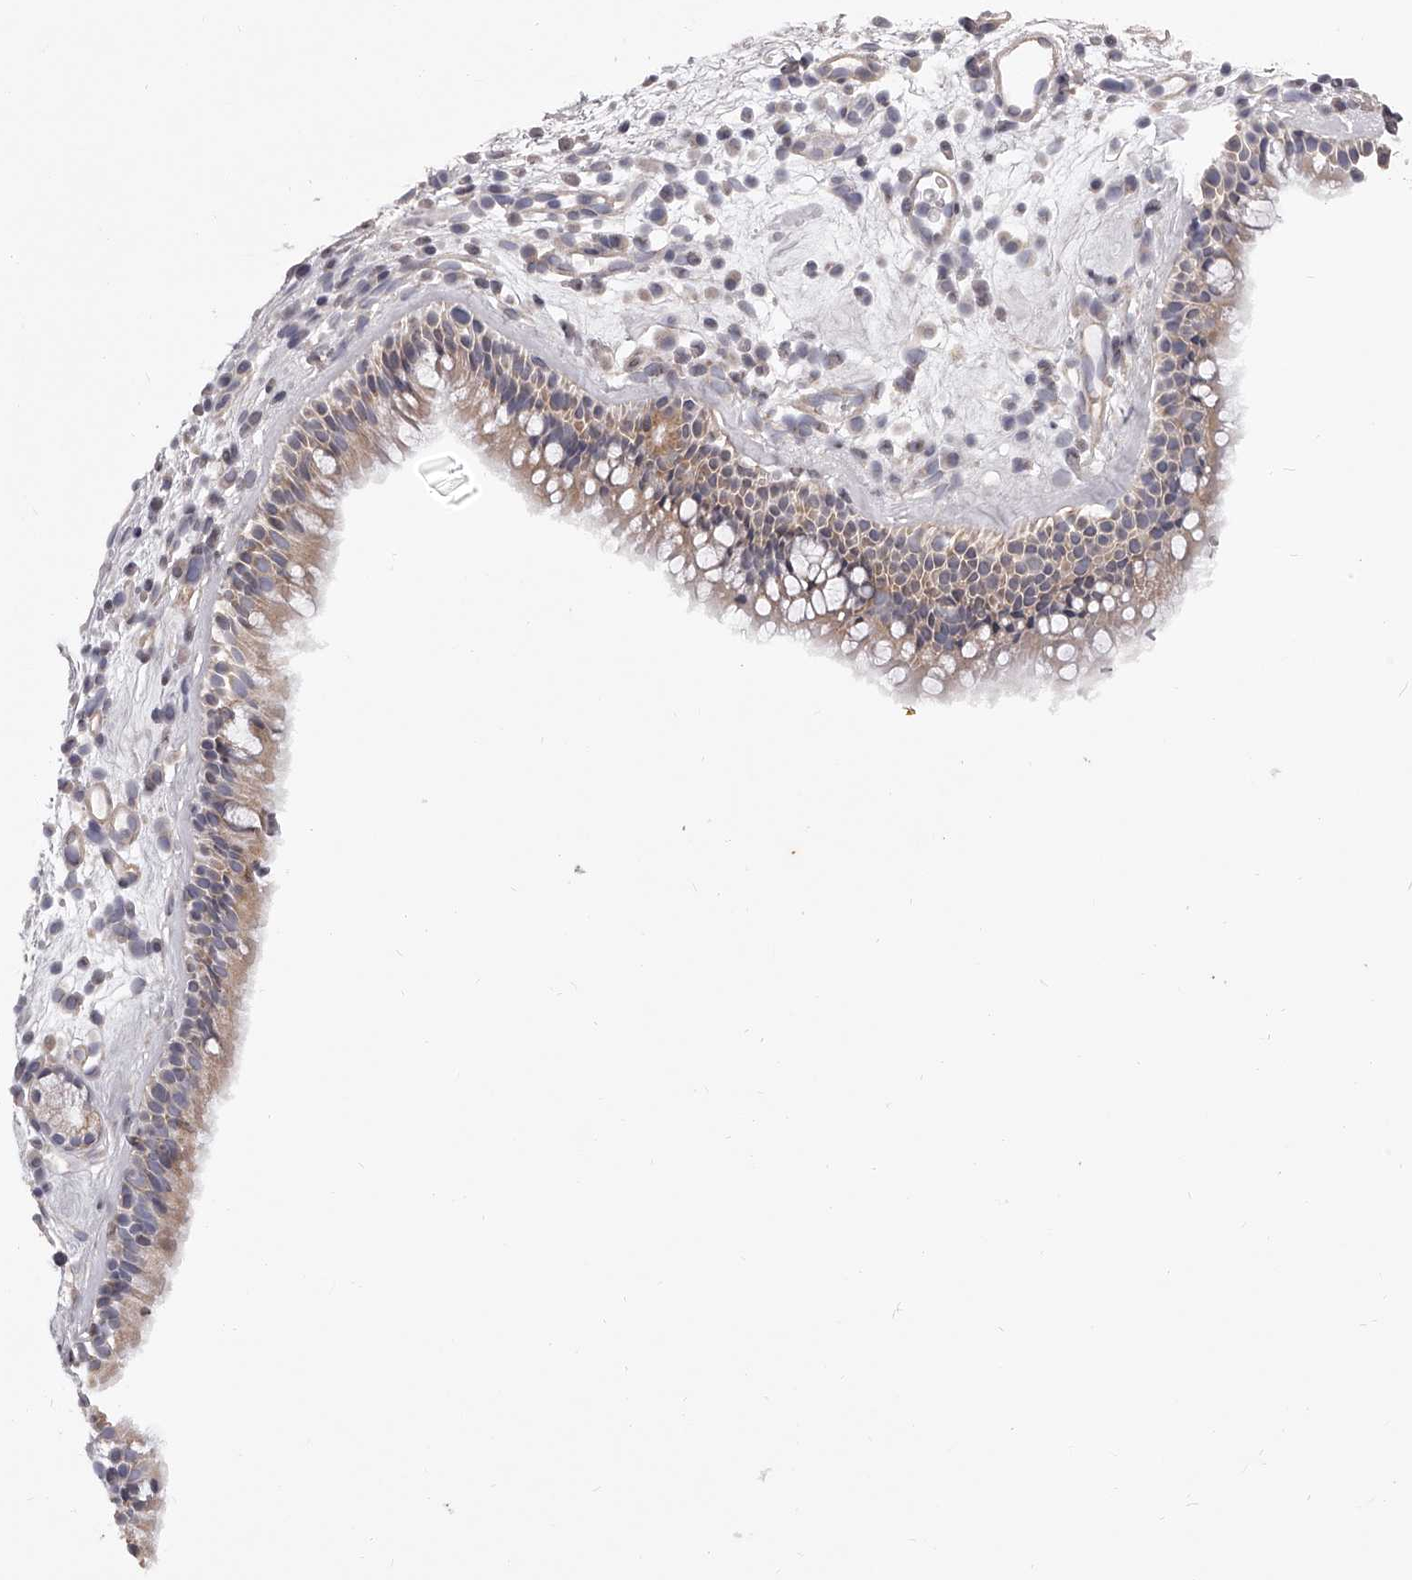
{"staining": {"intensity": "moderate", "quantity": ">75%", "location": "cytoplasmic/membranous"}, "tissue": "nasopharynx", "cell_type": "Respiratory epithelial cells", "image_type": "normal", "snomed": [{"axis": "morphology", "description": "Normal tissue, NOS"}, {"axis": "morphology", "description": "Inflammation, NOS"}, {"axis": "morphology", "description": "Malignant melanoma, Metastatic site"}, {"axis": "topography", "description": "Nasopharynx"}], "caption": "IHC image of benign nasopharynx: human nasopharynx stained using immunohistochemistry (IHC) reveals medium levels of moderate protein expression localized specifically in the cytoplasmic/membranous of respiratory epithelial cells, appearing as a cytoplasmic/membranous brown color.", "gene": "PFDN2", "patient": {"sex": "male", "age": 70}}